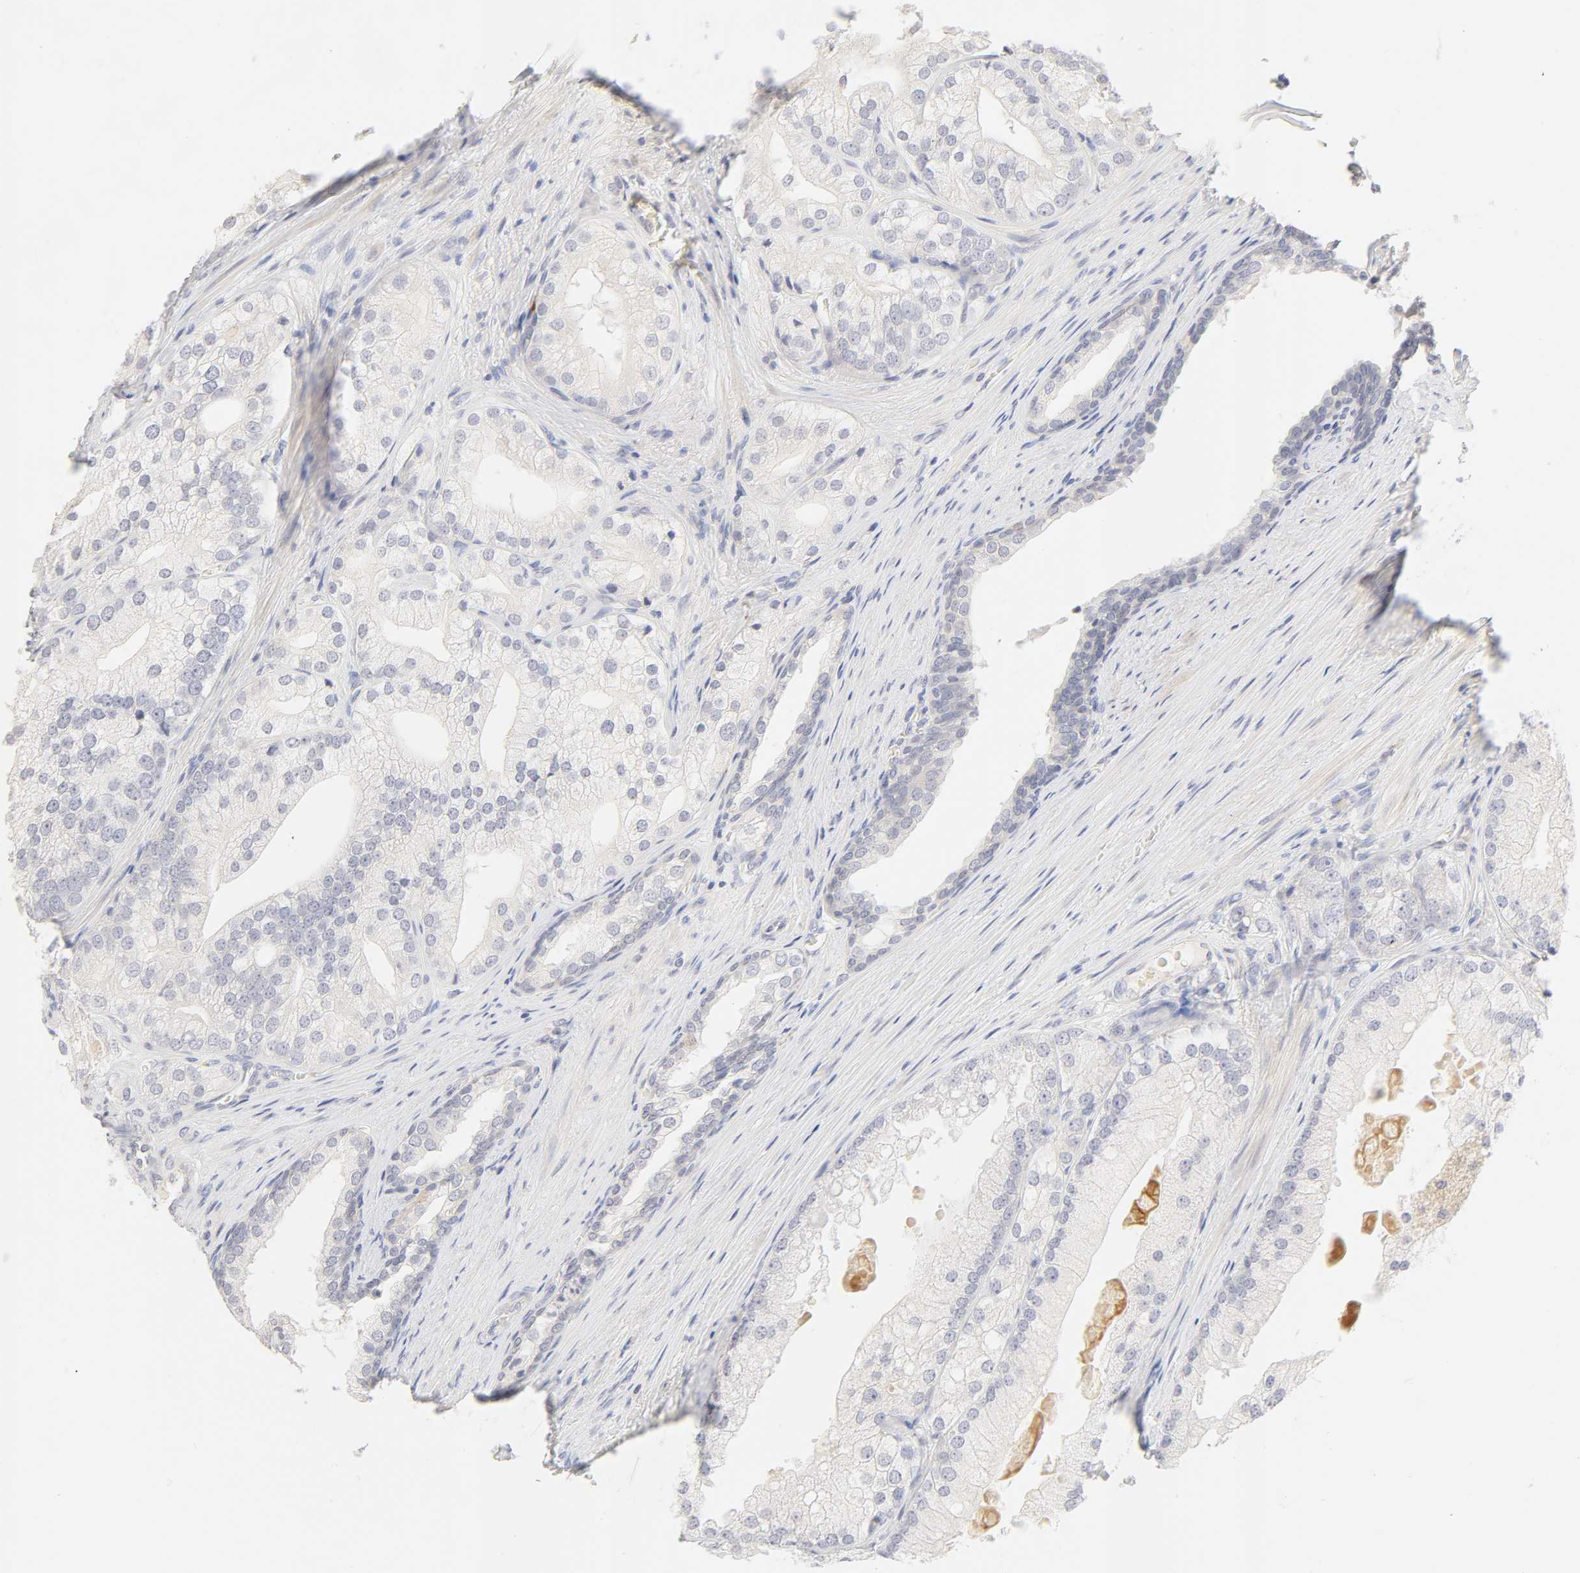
{"staining": {"intensity": "negative", "quantity": "none", "location": "none"}, "tissue": "prostate cancer", "cell_type": "Tumor cells", "image_type": "cancer", "snomed": [{"axis": "morphology", "description": "Adenocarcinoma, Low grade"}, {"axis": "topography", "description": "Prostate"}], "caption": "There is no significant staining in tumor cells of prostate cancer (adenocarcinoma (low-grade)). The staining was performed using DAB to visualize the protein expression in brown, while the nuclei were stained in blue with hematoxylin (Magnification: 20x).", "gene": "CYP4B1", "patient": {"sex": "male", "age": 69}}